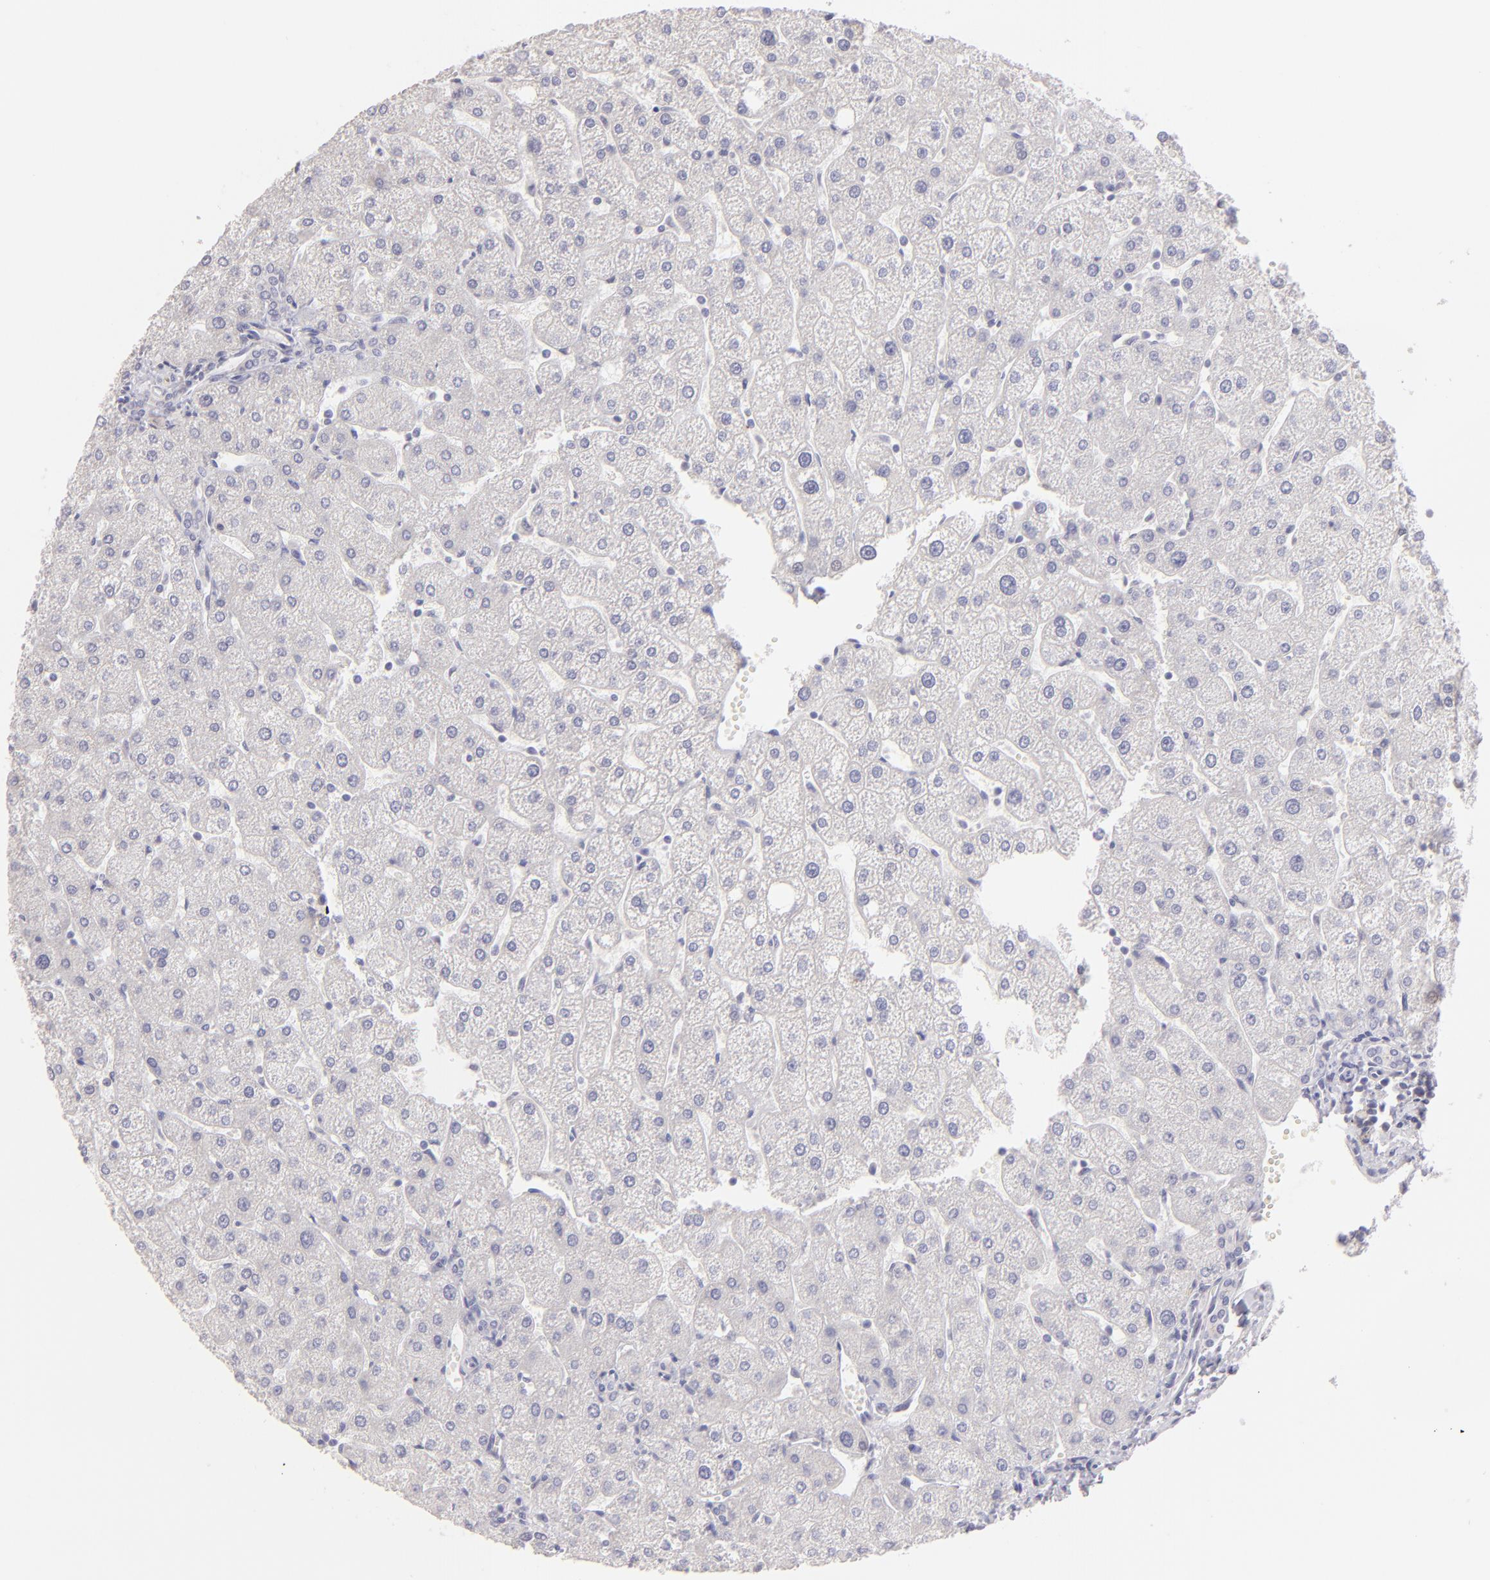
{"staining": {"intensity": "negative", "quantity": "none", "location": "none"}, "tissue": "liver", "cell_type": "Cholangiocytes", "image_type": "normal", "snomed": [{"axis": "morphology", "description": "Normal tissue, NOS"}, {"axis": "topography", "description": "Liver"}], "caption": "IHC image of benign liver stained for a protein (brown), which shows no staining in cholangiocytes. (Stains: DAB immunohistochemistry (IHC) with hematoxylin counter stain, Microscopy: brightfield microscopy at high magnification).", "gene": "MAGEA1", "patient": {"sex": "male", "age": 67}}